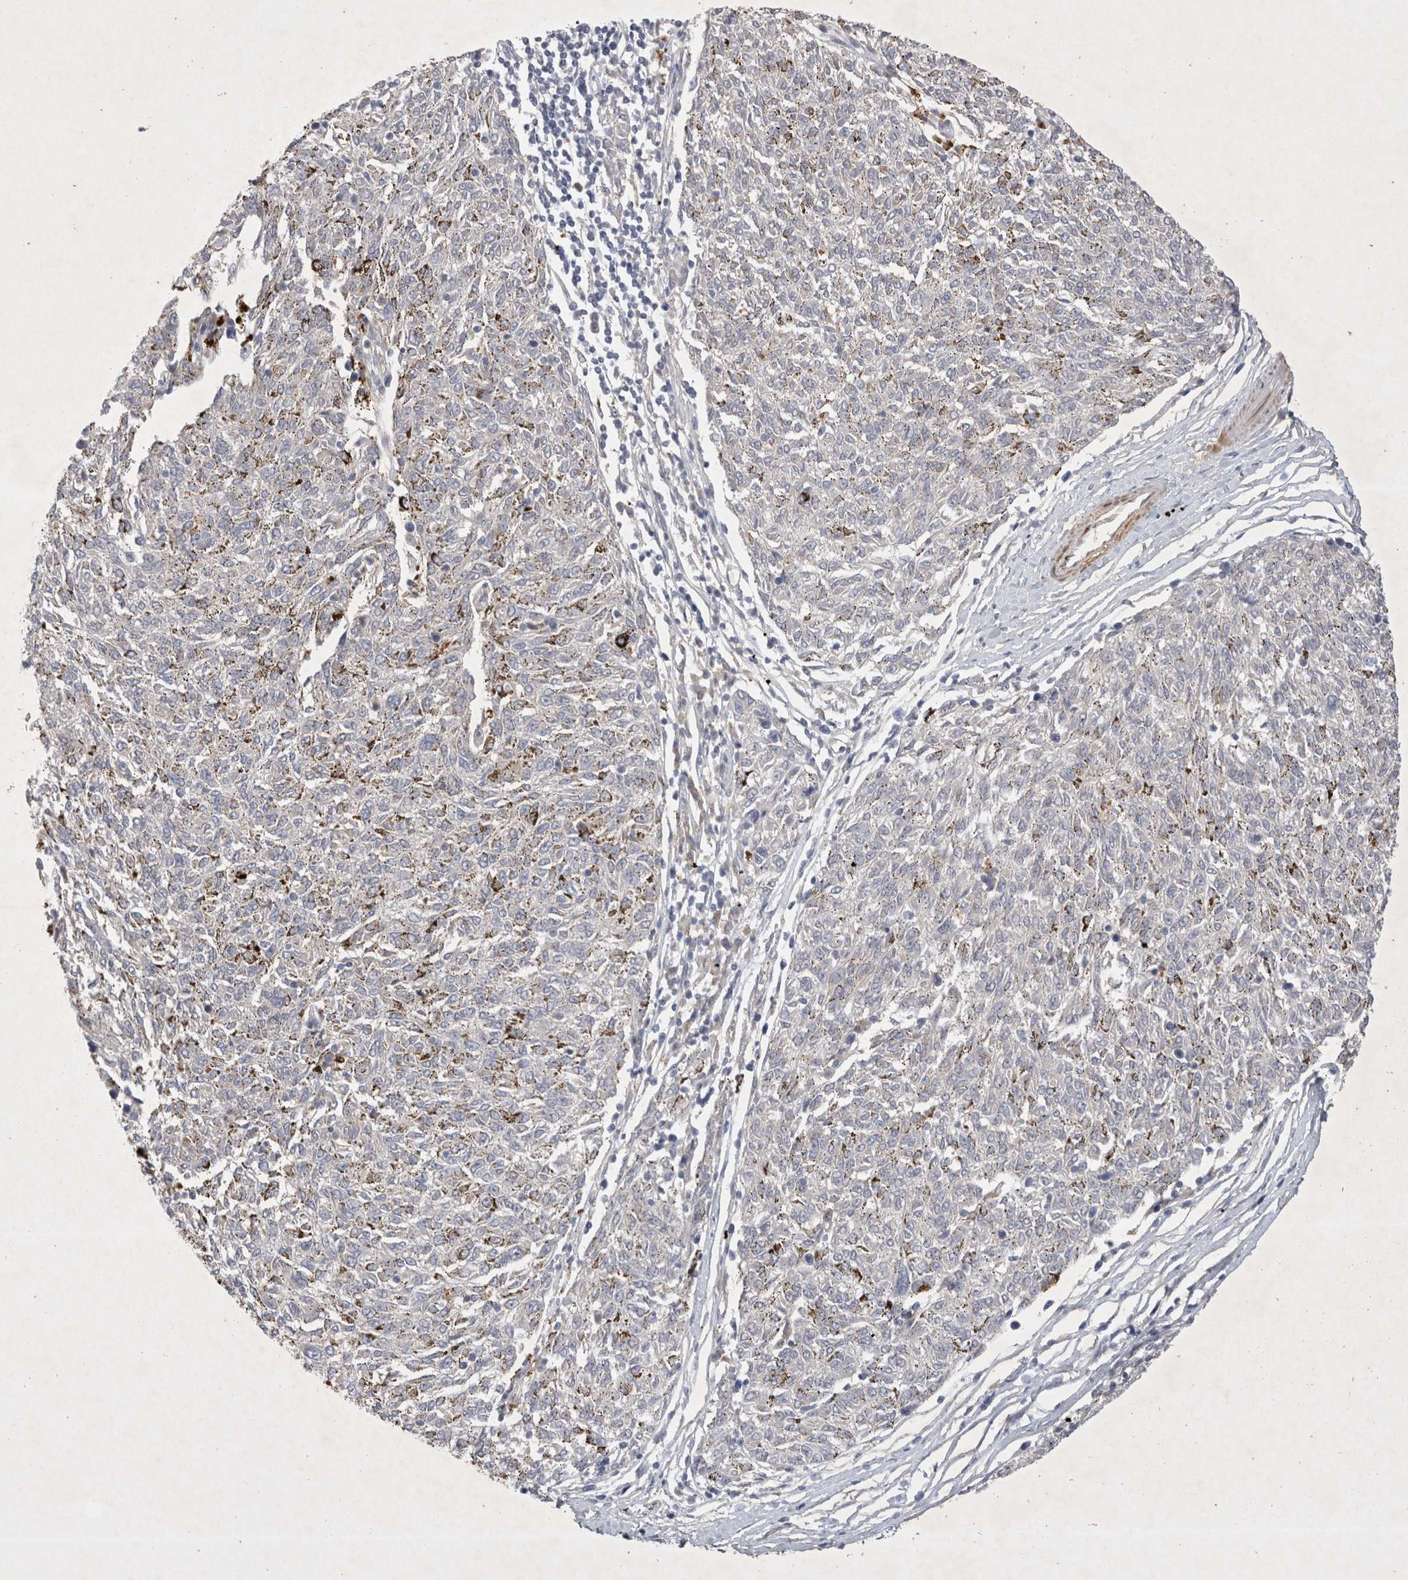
{"staining": {"intensity": "negative", "quantity": "none", "location": "none"}, "tissue": "melanoma", "cell_type": "Tumor cells", "image_type": "cancer", "snomed": [{"axis": "morphology", "description": "Malignant melanoma, NOS"}, {"axis": "topography", "description": "Skin"}], "caption": "Immunohistochemical staining of human malignant melanoma reveals no significant staining in tumor cells. Nuclei are stained in blue.", "gene": "BZW2", "patient": {"sex": "female", "age": 72}}